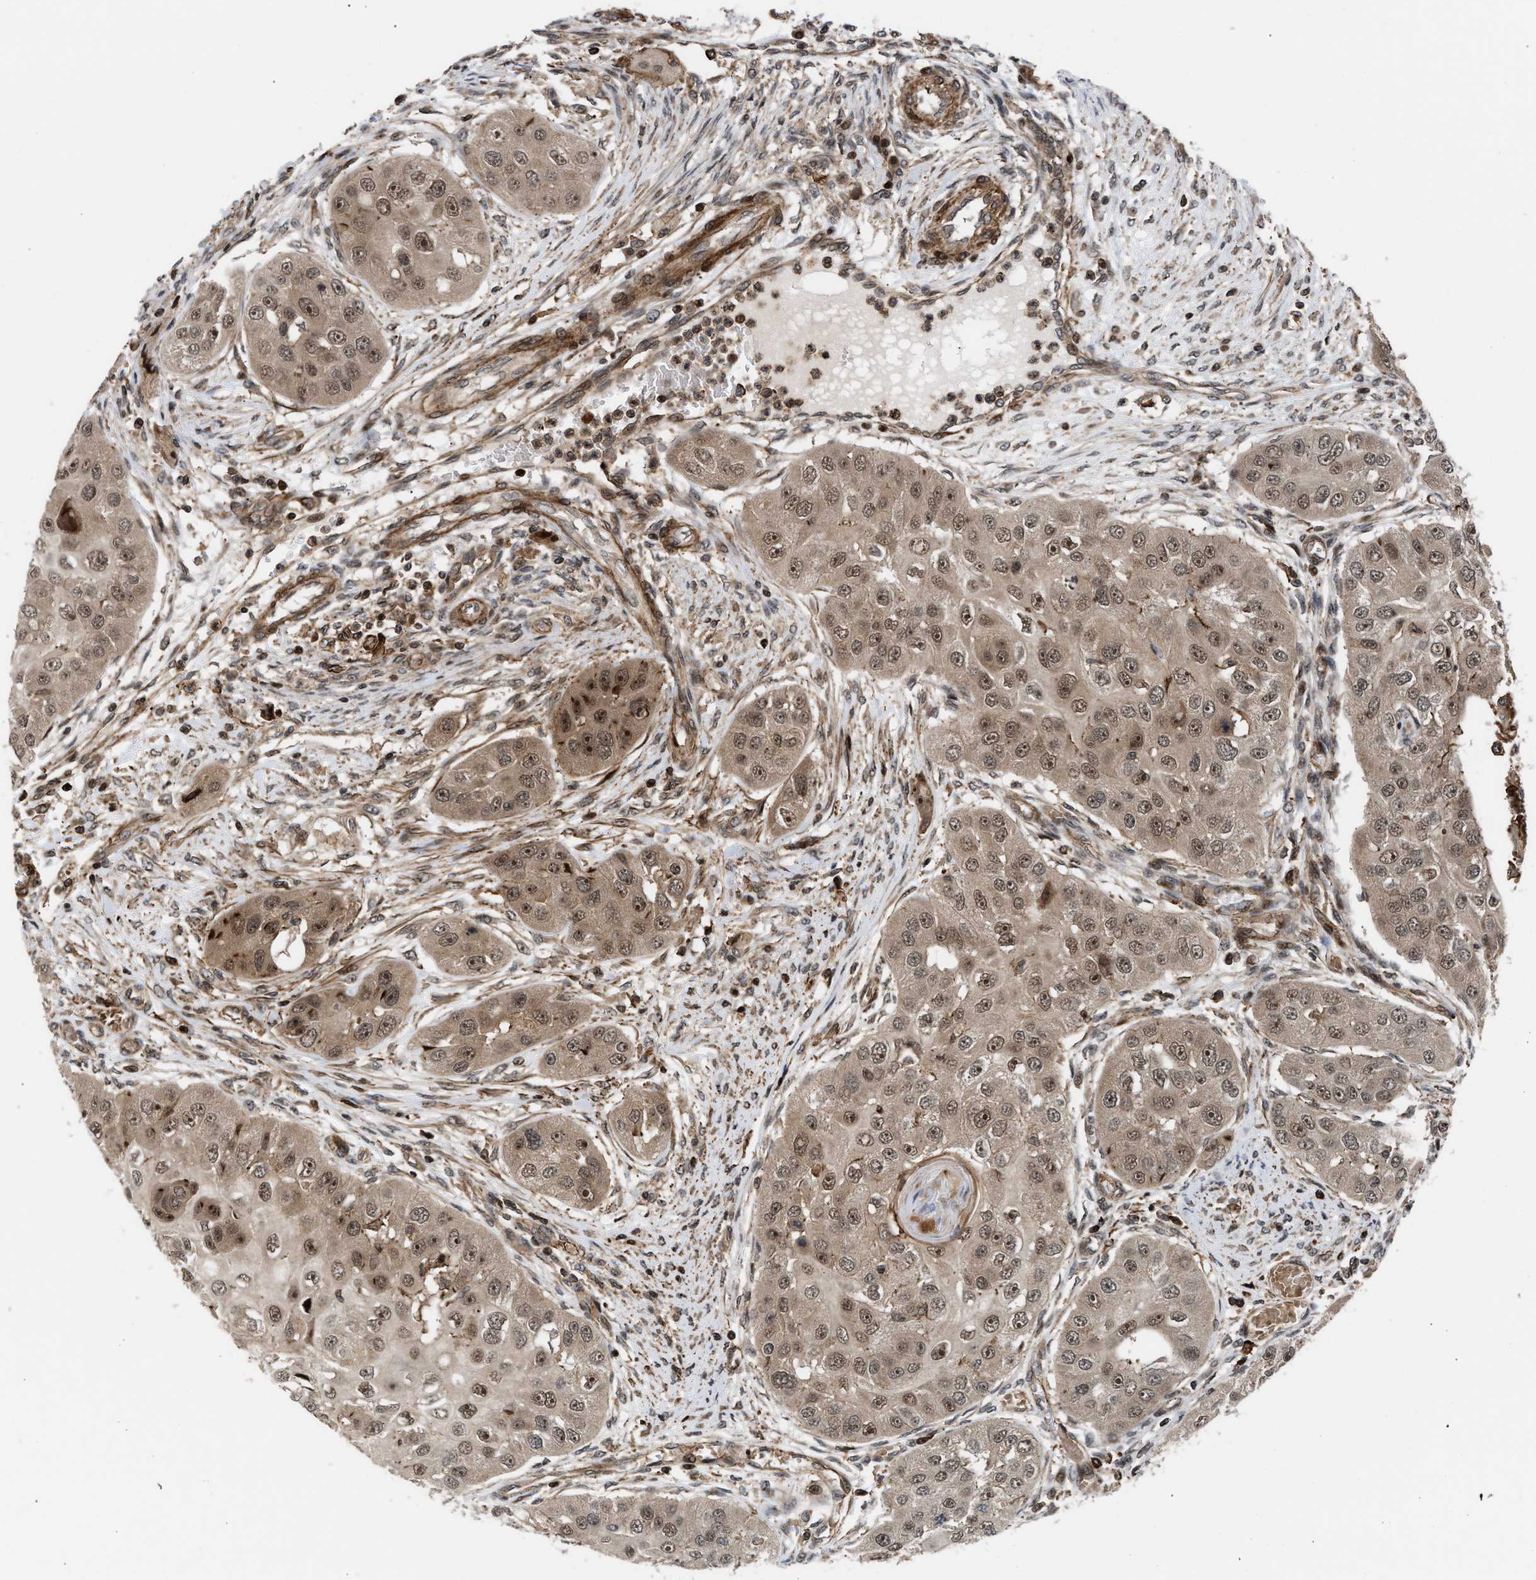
{"staining": {"intensity": "moderate", "quantity": ">75%", "location": "cytoplasmic/membranous,nuclear"}, "tissue": "head and neck cancer", "cell_type": "Tumor cells", "image_type": "cancer", "snomed": [{"axis": "morphology", "description": "Normal tissue, NOS"}, {"axis": "morphology", "description": "Squamous cell carcinoma, NOS"}, {"axis": "topography", "description": "Skeletal muscle"}, {"axis": "topography", "description": "Head-Neck"}], "caption": "Tumor cells exhibit medium levels of moderate cytoplasmic/membranous and nuclear staining in approximately >75% of cells in human squamous cell carcinoma (head and neck).", "gene": "STAU2", "patient": {"sex": "male", "age": 51}}